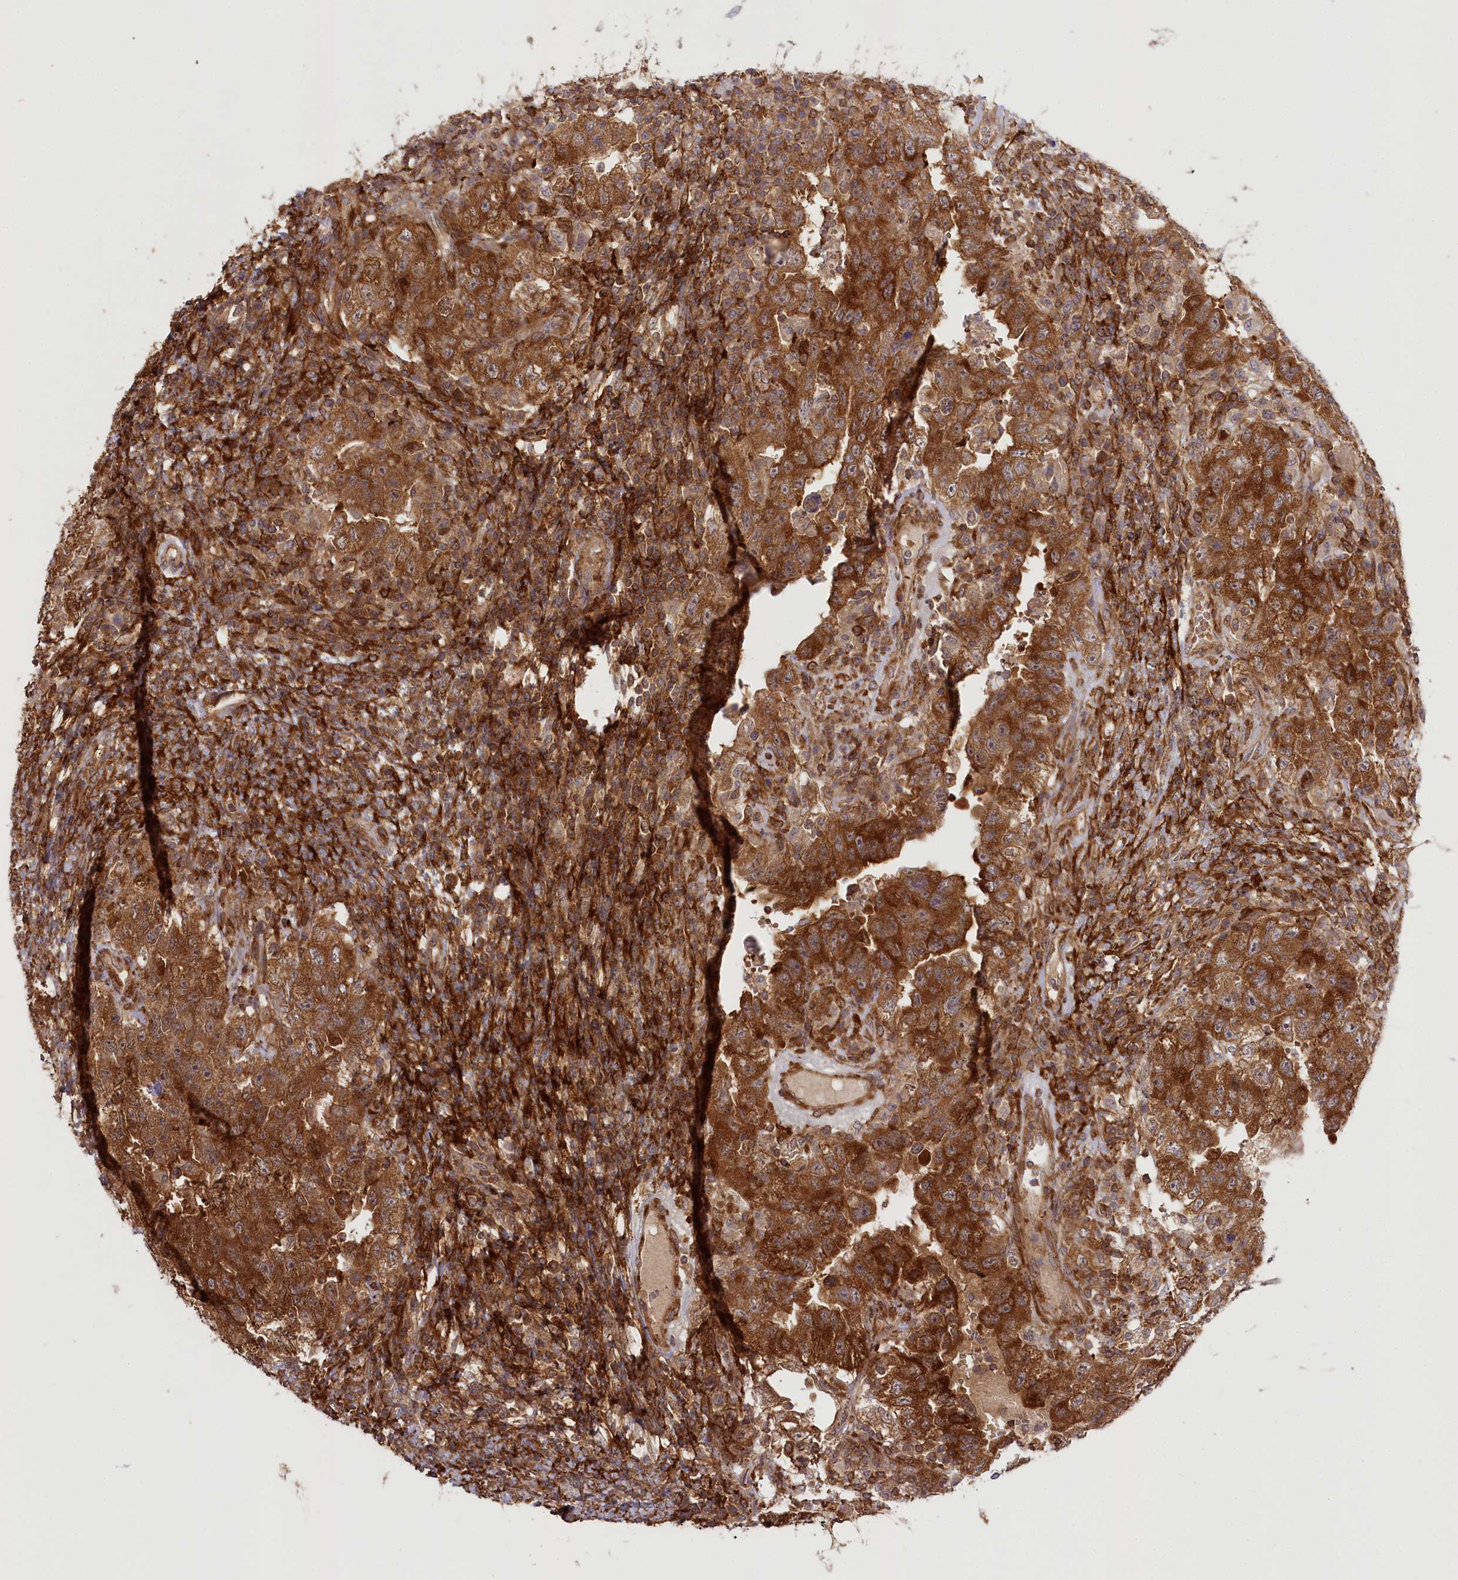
{"staining": {"intensity": "strong", "quantity": ">75%", "location": "cytoplasmic/membranous"}, "tissue": "testis cancer", "cell_type": "Tumor cells", "image_type": "cancer", "snomed": [{"axis": "morphology", "description": "Carcinoma, Embryonal, NOS"}, {"axis": "topography", "description": "Testis"}], "caption": "Human testis cancer stained for a protein (brown) reveals strong cytoplasmic/membranous positive positivity in approximately >75% of tumor cells.", "gene": "CCDC91", "patient": {"sex": "male", "age": 26}}